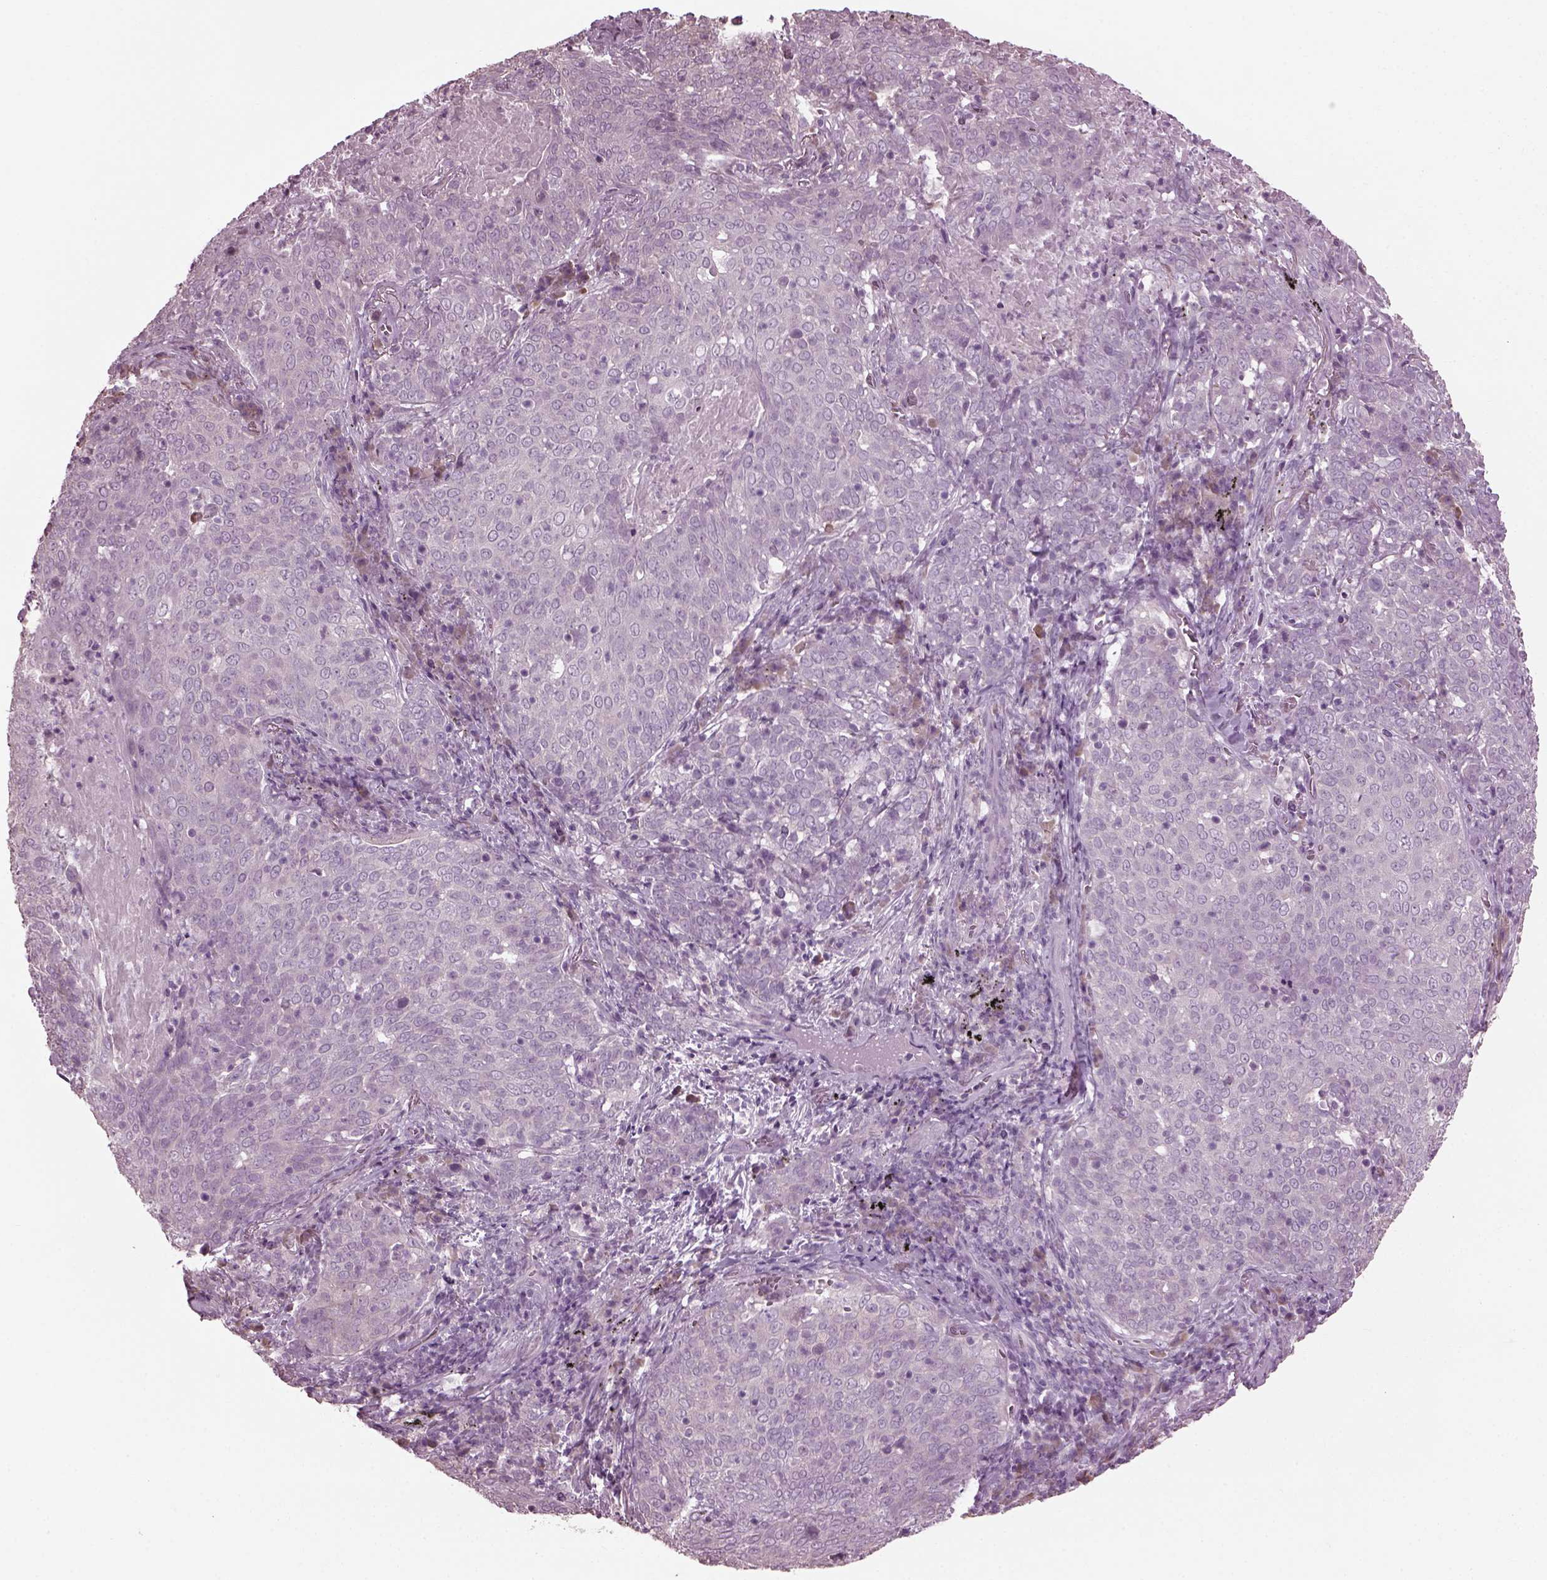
{"staining": {"intensity": "negative", "quantity": "none", "location": "none"}, "tissue": "lung cancer", "cell_type": "Tumor cells", "image_type": "cancer", "snomed": [{"axis": "morphology", "description": "Squamous cell carcinoma, NOS"}, {"axis": "topography", "description": "Lung"}], "caption": "High power microscopy photomicrograph of an IHC histopathology image of lung cancer (squamous cell carcinoma), revealing no significant positivity in tumor cells. (IHC, brightfield microscopy, high magnification).", "gene": "CABP5", "patient": {"sex": "male", "age": 82}}